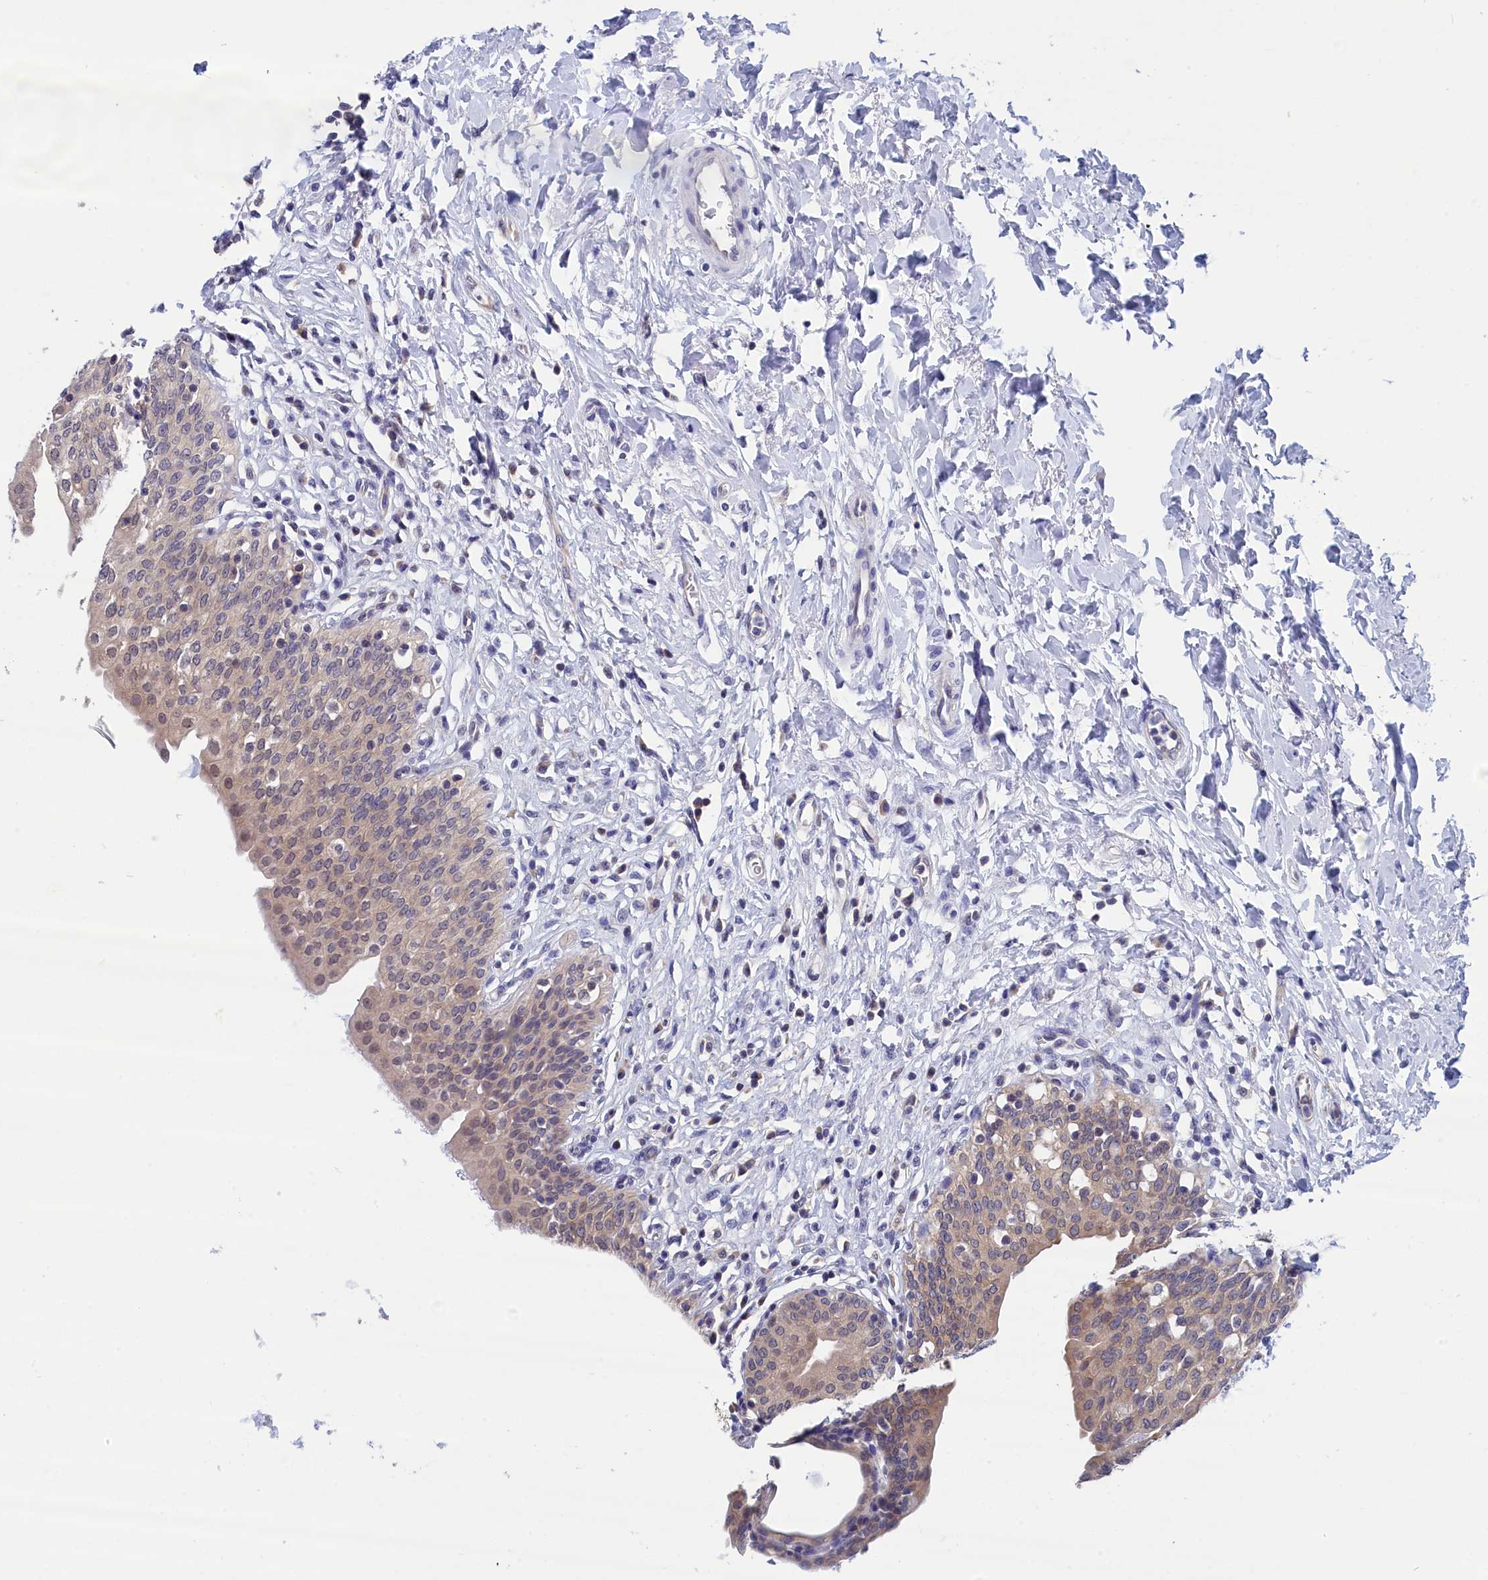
{"staining": {"intensity": "weak", "quantity": ">75%", "location": "cytoplasmic/membranous"}, "tissue": "urinary bladder", "cell_type": "Urothelial cells", "image_type": "normal", "snomed": [{"axis": "morphology", "description": "Normal tissue, NOS"}, {"axis": "topography", "description": "Urinary bladder"}], "caption": "Immunohistochemical staining of unremarkable urinary bladder shows low levels of weak cytoplasmic/membranous staining in approximately >75% of urothelial cells.", "gene": "PGP", "patient": {"sex": "male", "age": 83}}